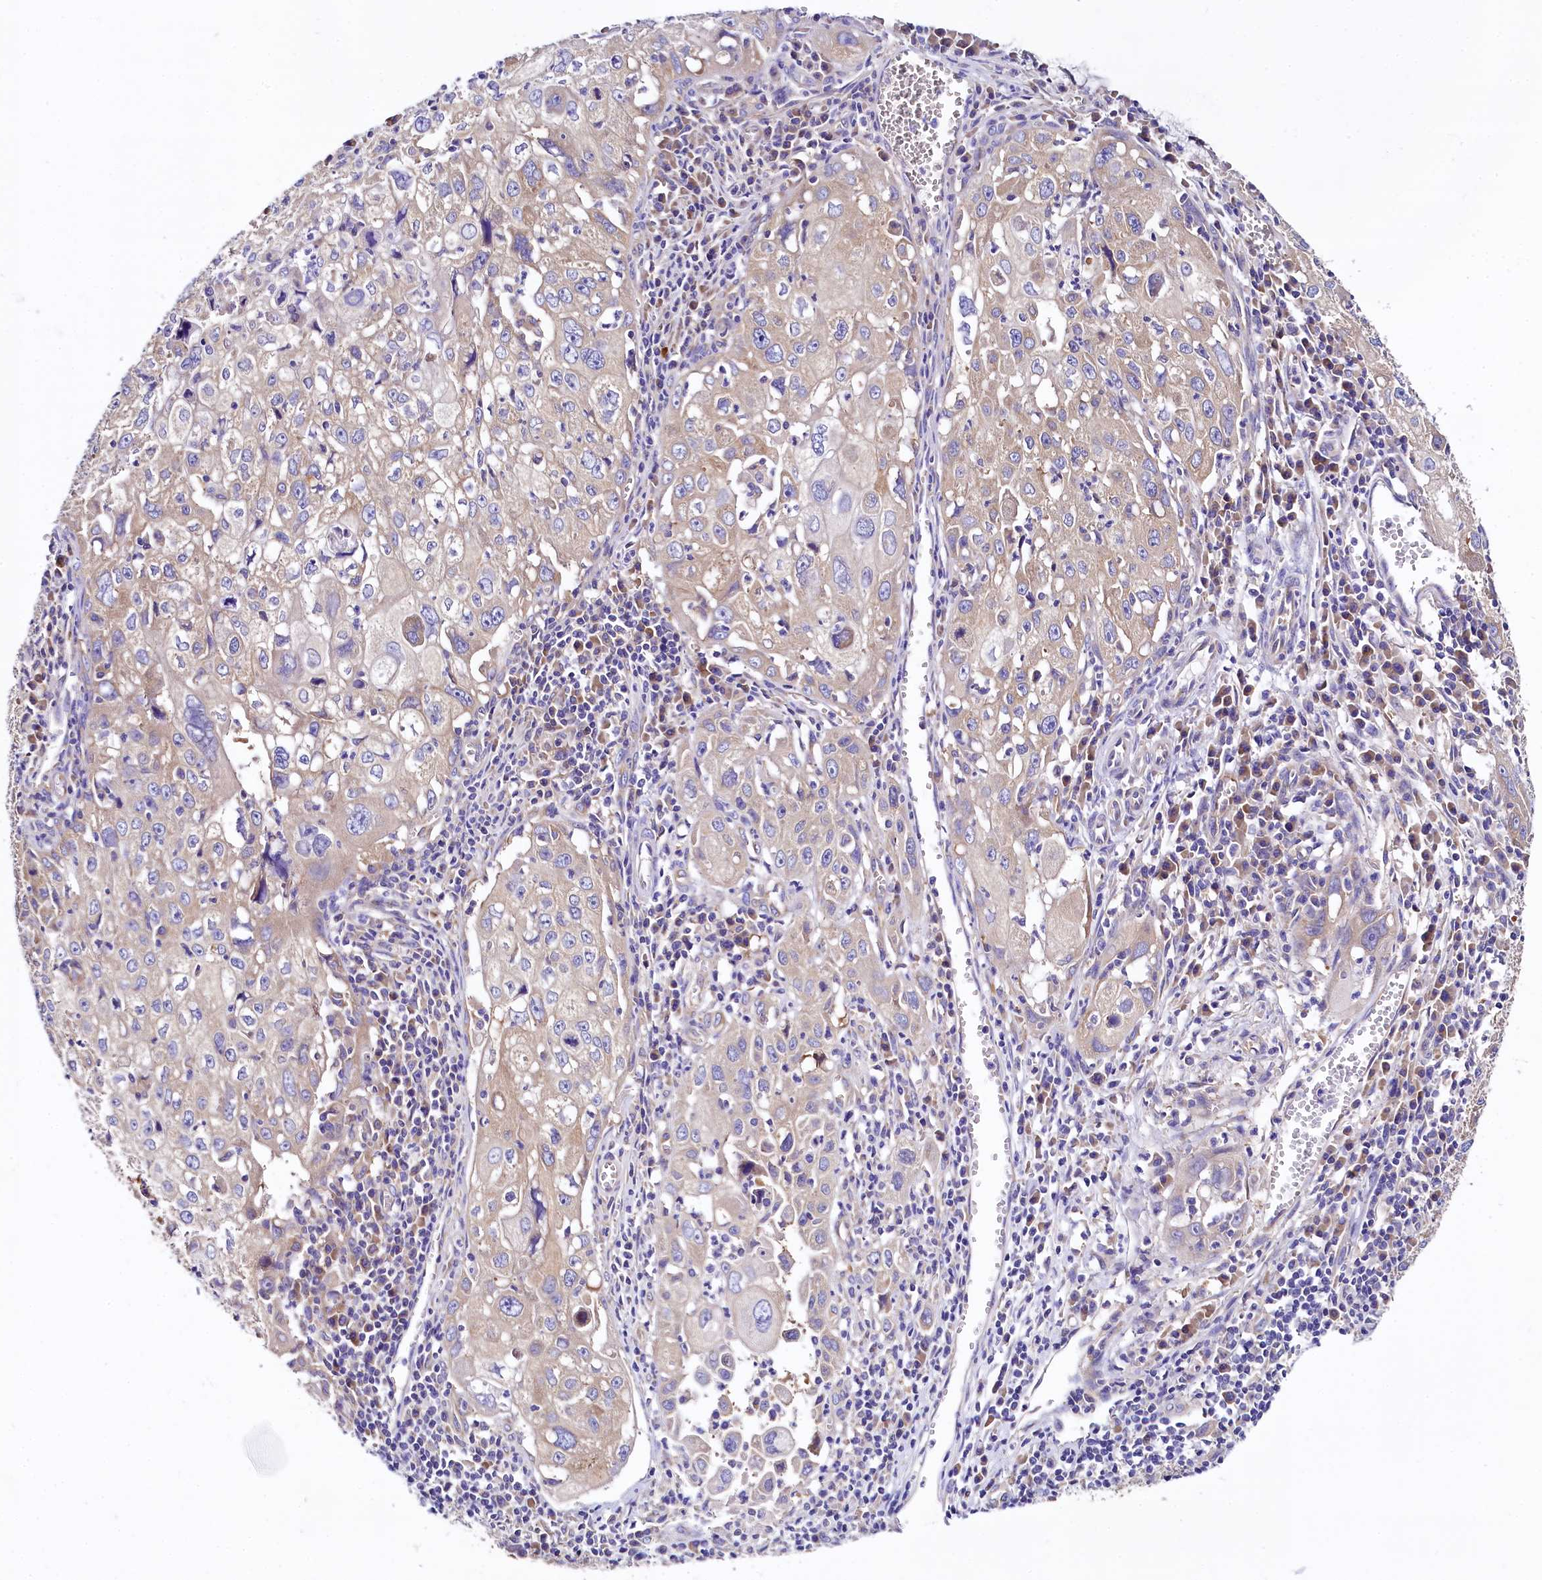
{"staining": {"intensity": "weak", "quantity": "25%-75%", "location": "cytoplasmic/membranous"}, "tissue": "cervical cancer", "cell_type": "Tumor cells", "image_type": "cancer", "snomed": [{"axis": "morphology", "description": "Squamous cell carcinoma, NOS"}, {"axis": "topography", "description": "Cervix"}], "caption": "The photomicrograph demonstrates immunohistochemical staining of cervical cancer. There is weak cytoplasmic/membranous positivity is present in approximately 25%-75% of tumor cells. (DAB IHC with brightfield microscopy, high magnification).", "gene": "QARS1", "patient": {"sex": "female", "age": 42}}